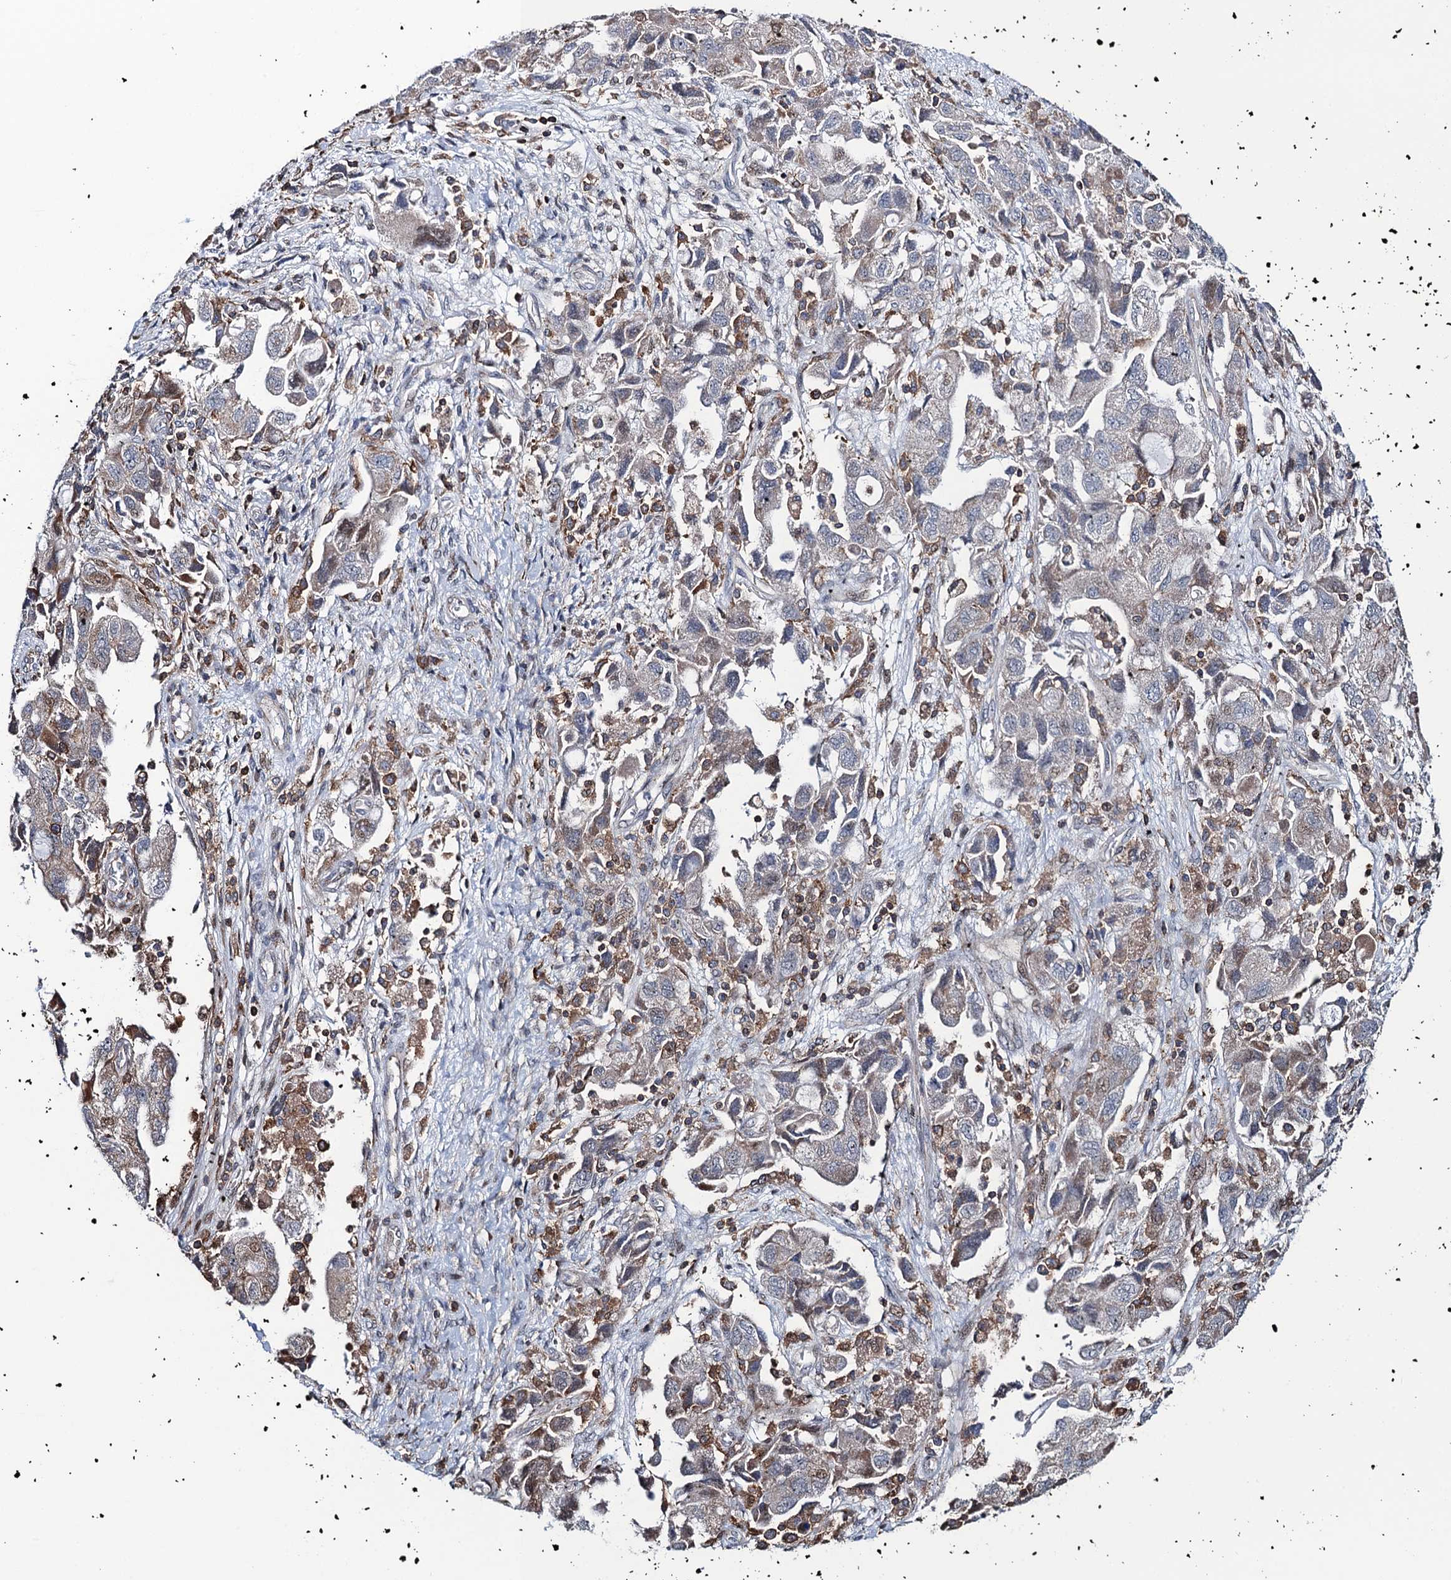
{"staining": {"intensity": "weak", "quantity": "<25%", "location": "cytoplasmic/membranous"}, "tissue": "ovarian cancer", "cell_type": "Tumor cells", "image_type": "cancer", "snomed": [{"axis": "morphology", "description": "Carcinoma, NOS"}, {"axis": "morphology", "description": "Cystadenocarcinoma, serous, NOS"}, {"axis": "topography", "description": "Ovary"}], "caption": "An immunohistochemistry (IHC) histopathology image of ovarian cancer is shown. There is no staining in tumor cells of ovarian cancer.", "gene": "CCDC102A", "patient": {"sex": "female", "age": 69}}